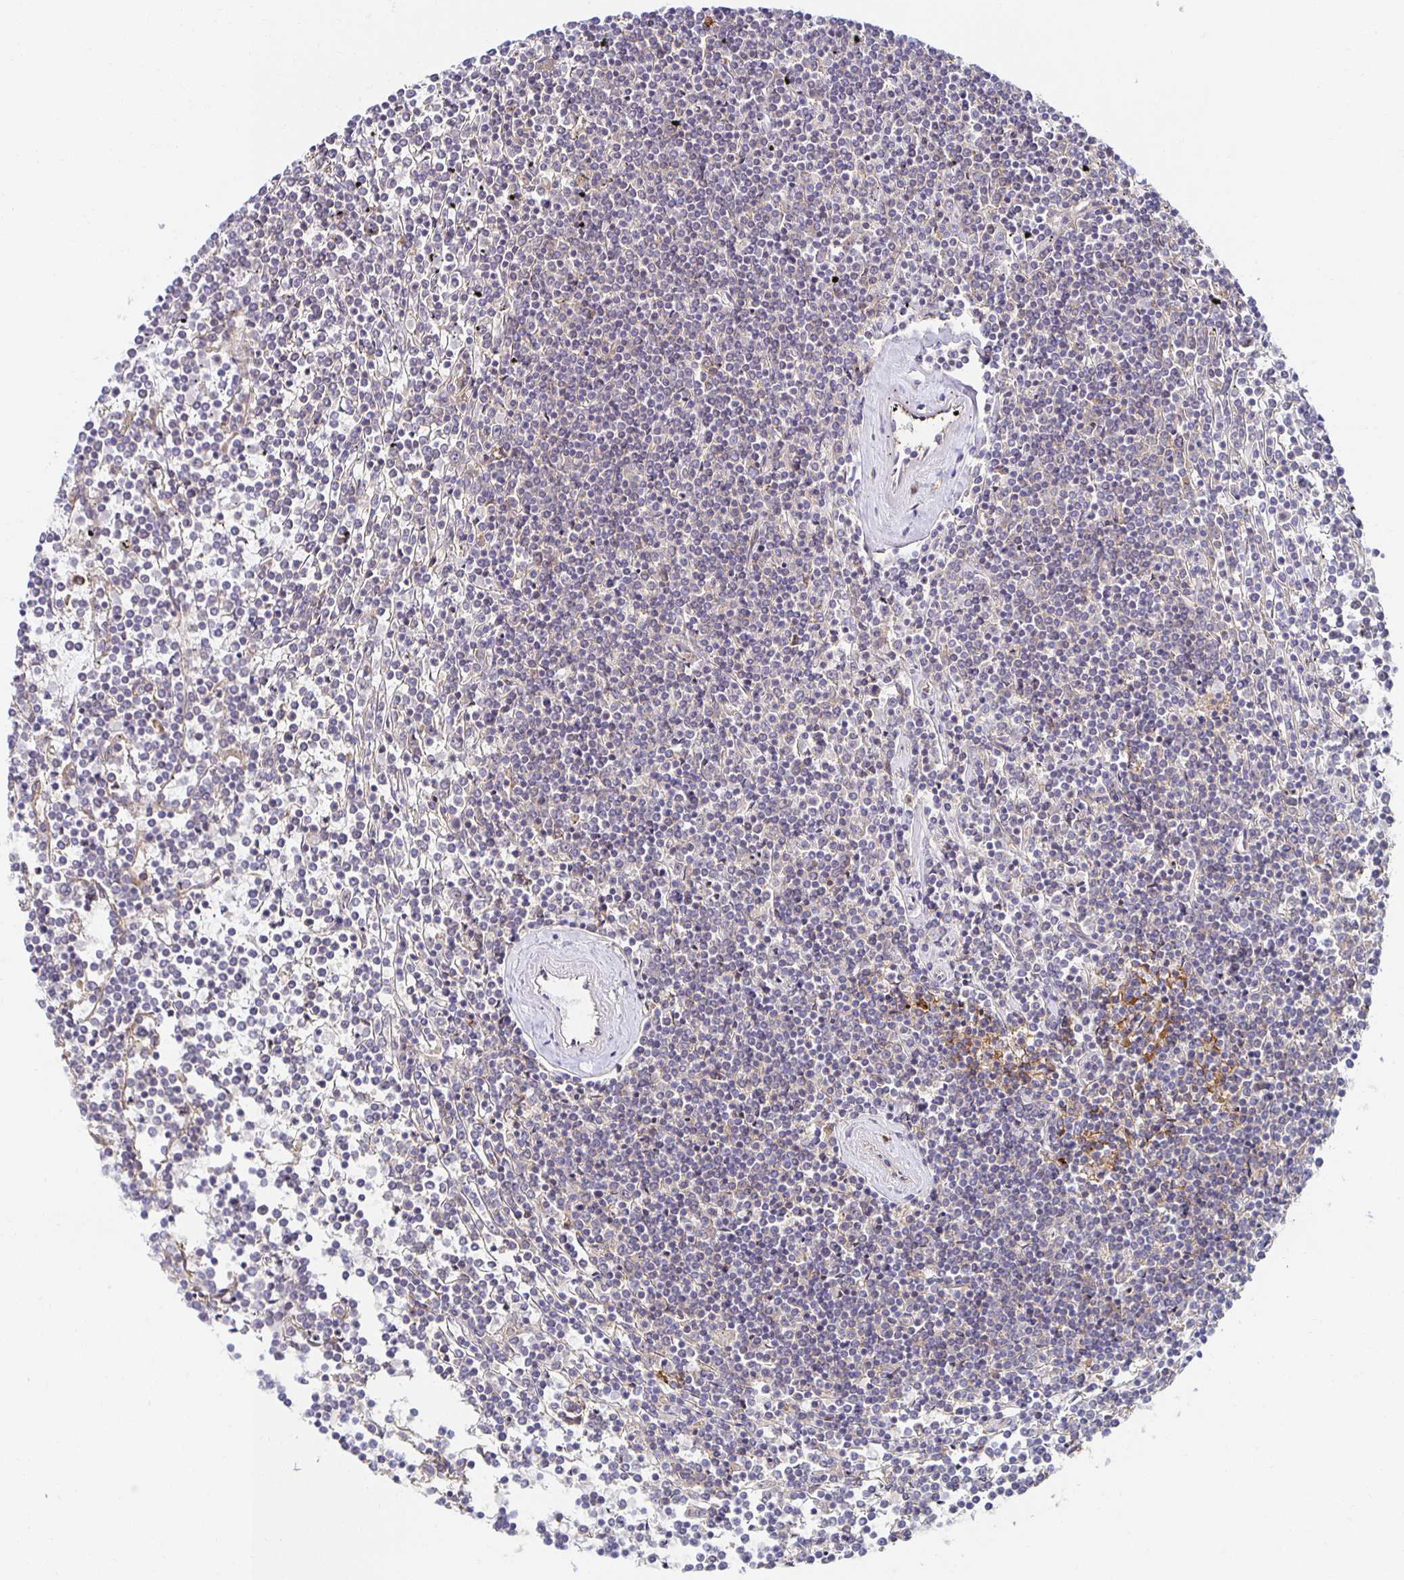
{"staining": {"intensity": "negative", "quantity": "none", "location": "none"}, "tissue": "lymphoma", "cell_type": "Tumor cells", "image_type": "cancer", "snomed": [{"axis": "morphology", "description": "Malignant lymphoma, non-Hodgkin's type, Low grade"}, {"axis": "topography", "description": "Spleen"}], "caption": "Image shows no significant protein expression in tumor cells of malignant lymphoma, non-Hodgkin's type (low-grade). (Immunohistochemistry, brightfield microscopy, high magnification).", "gene": "BAD", "patient": {"sex": "female", "age": 19}}